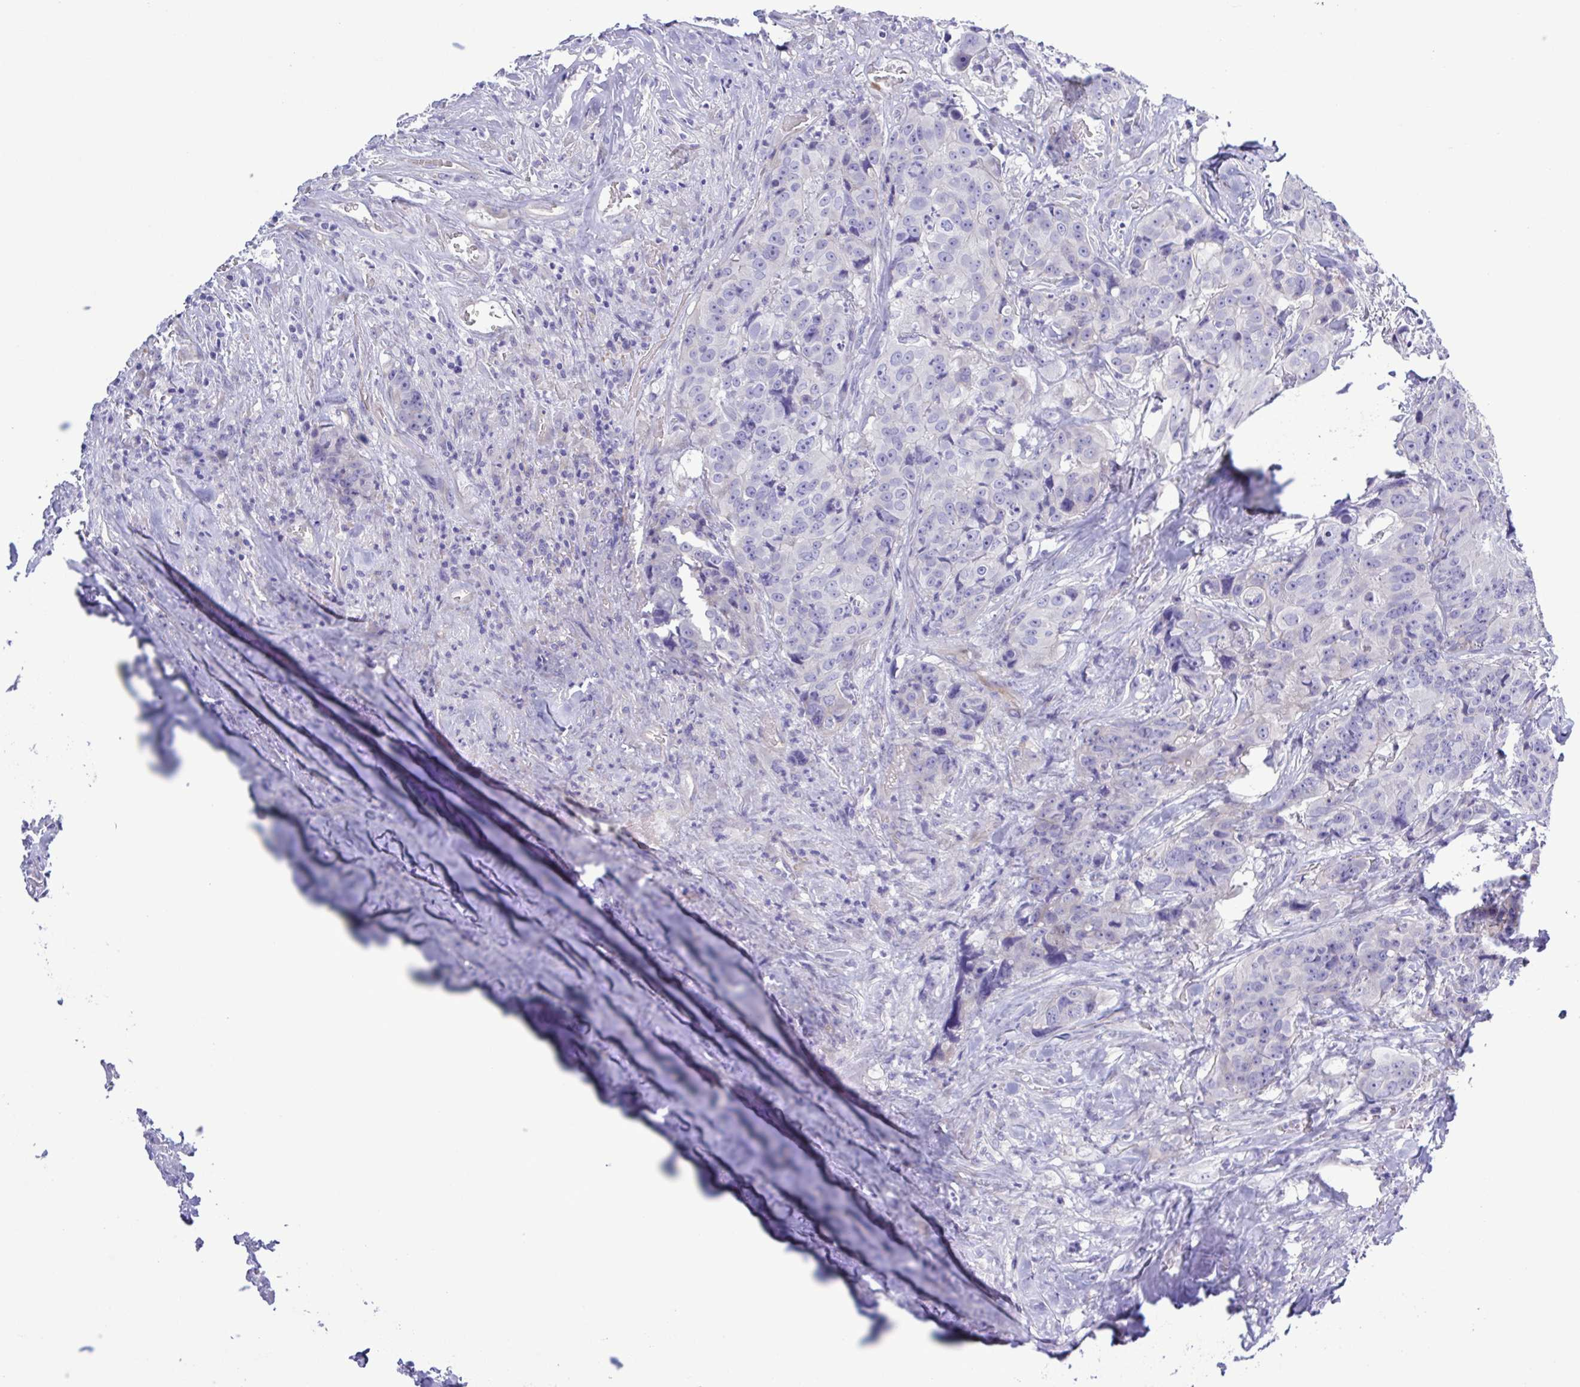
{"staining": {"intensity": "negative", "quantity": "none", "location": "none"}, "tissue": "colorectal cancer", "cell_type": "Tumor cells", "image_type": "cancer", "snomed": [{"axis": "morphology", "description": "Adenocarcinoma, NOS"}, {"axis": "topography", "description": "Rectum"}], "caption": "An immunohistochemistry (IHC) histopathology image of colorectal adenocarcinoma is shown. There is no staining in tumor cells of colorectal adenocarcinoma. The staining was performed using DAB to visualize the protein expression in brown, while the nuclei were stained in blue with hematoxylin (Magnification: 20x).", "gene": "CYP11A1", "patient": {"sex": "female", "age": 62}}